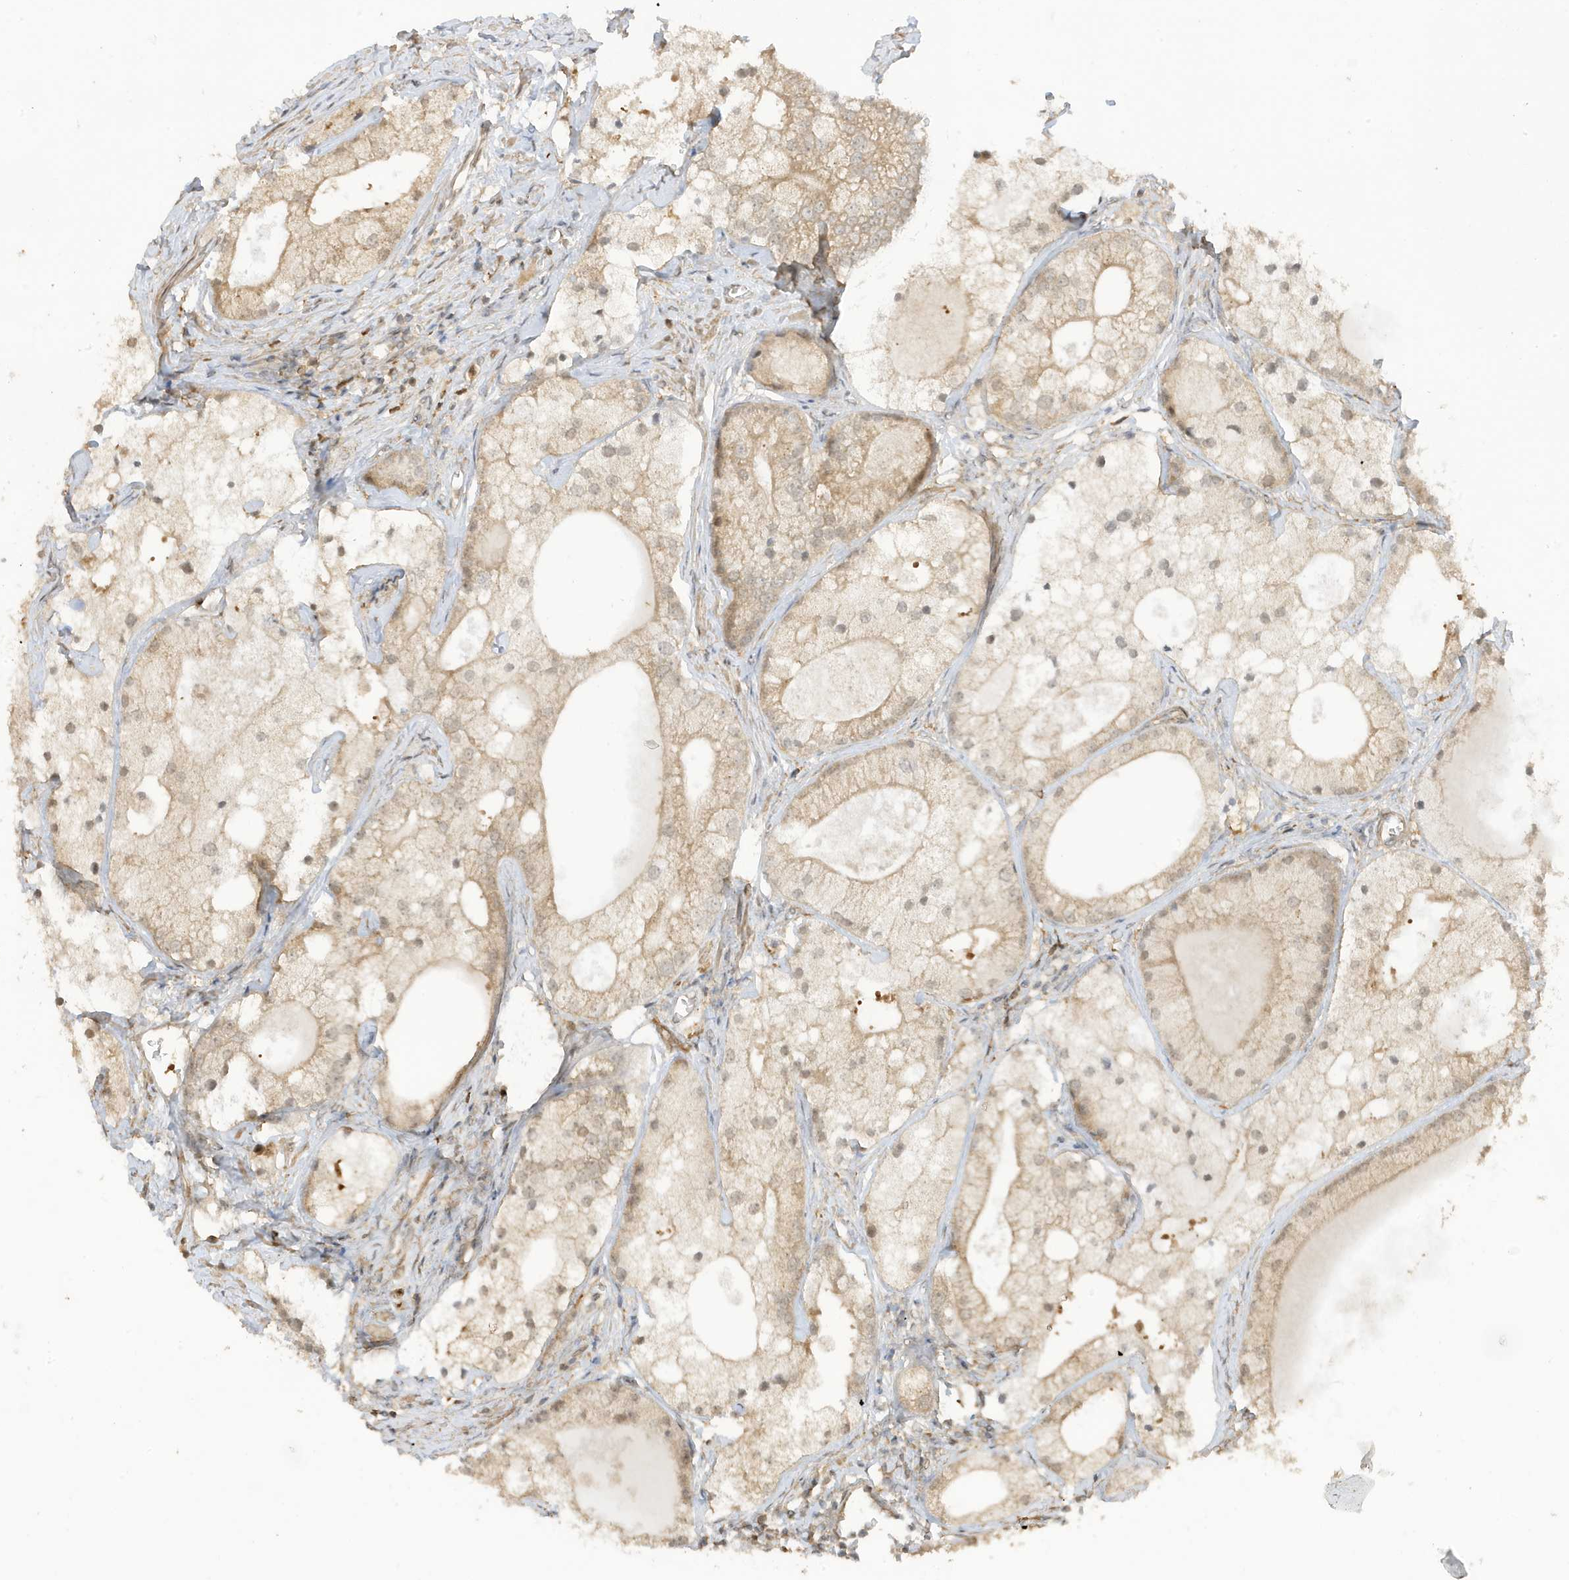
{"staining": {"intensity": "weak", "quantity": ">75%", "location": "cytoplasmic/membranous"}, "tissue": "prostate cancer", "cell_type": "Tumor cells", "image_type": "cancer", "snomed": [{"axis": "morphology", "description": "Adenocarcinoma, Low grade"}, {"axis": "topography", "description": "Prostate"}], "caption": "A brown stain highlights weak cytoplasmic/membranous positivity of a protein in human prostate cancer (adenocarcinoma (low-grade)) tumor cells. Nuclei are stained in blue.", "gene": "TAB3", "patient": {"sex": "male", "age": 69}}